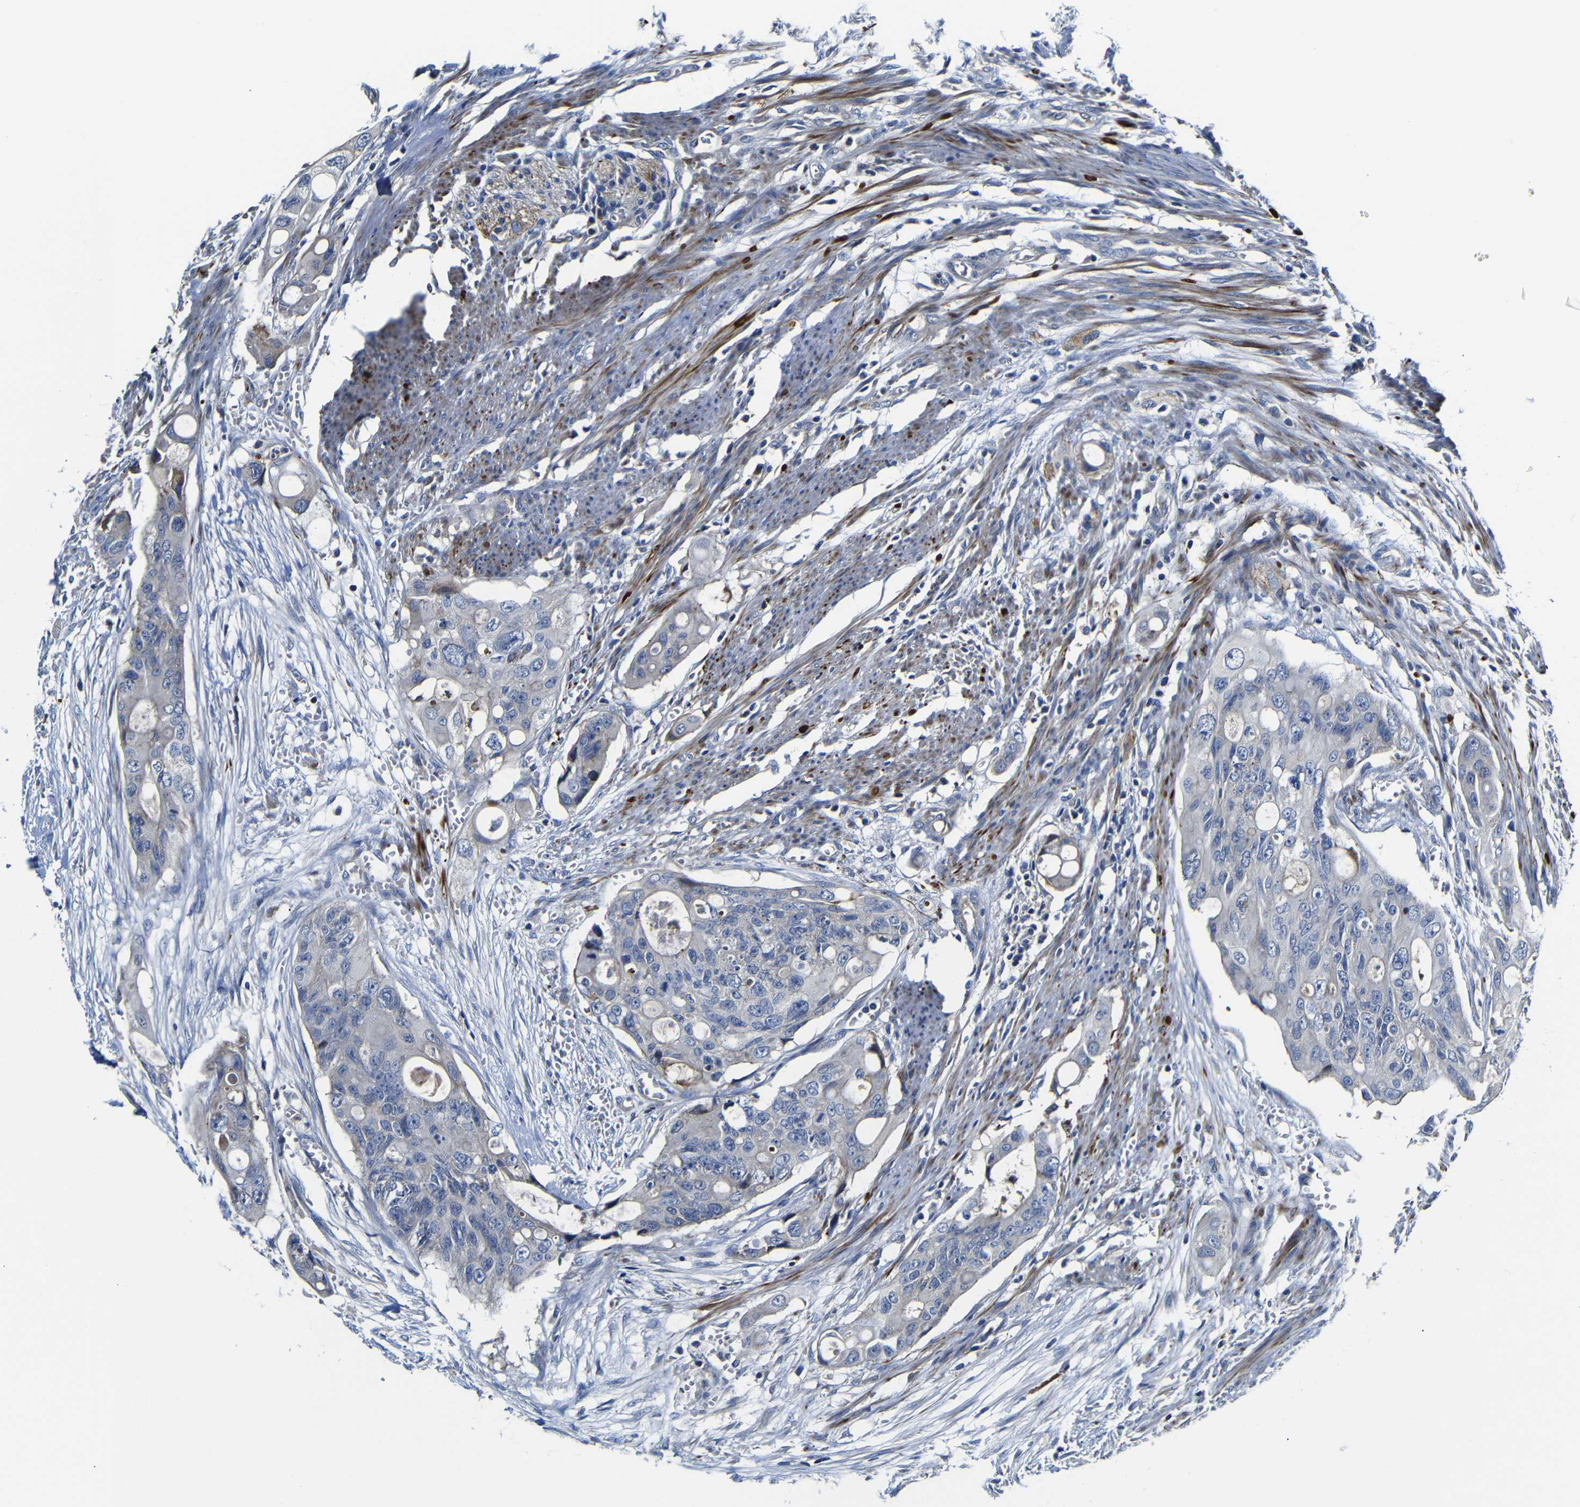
{"staining": {"intensity": "weak", "quantity": "<25%", "location": "cytoplasmic/membranous"}, "tissue": "colorectal cancer", "cell_type": "Tumor cells", "image_type": "cancer", "snomed": [{"axis": "morphology", "description": "Adenocarcinoma, NOS"}, {"axis": "topography", "description": "Colon"}], "caption": "Tumor cells show no significant positivity in colorectal cancer (adenocarcinoma). The staining was performed using DAB (3,3'-diaminobenzidine) to visualize the protein expression in brown, while the nuclei were stained in blue with hematoxylin (Magnification: 20x).", "gene": "AFDN", "patient": {"sex": "female", "age": 57}}